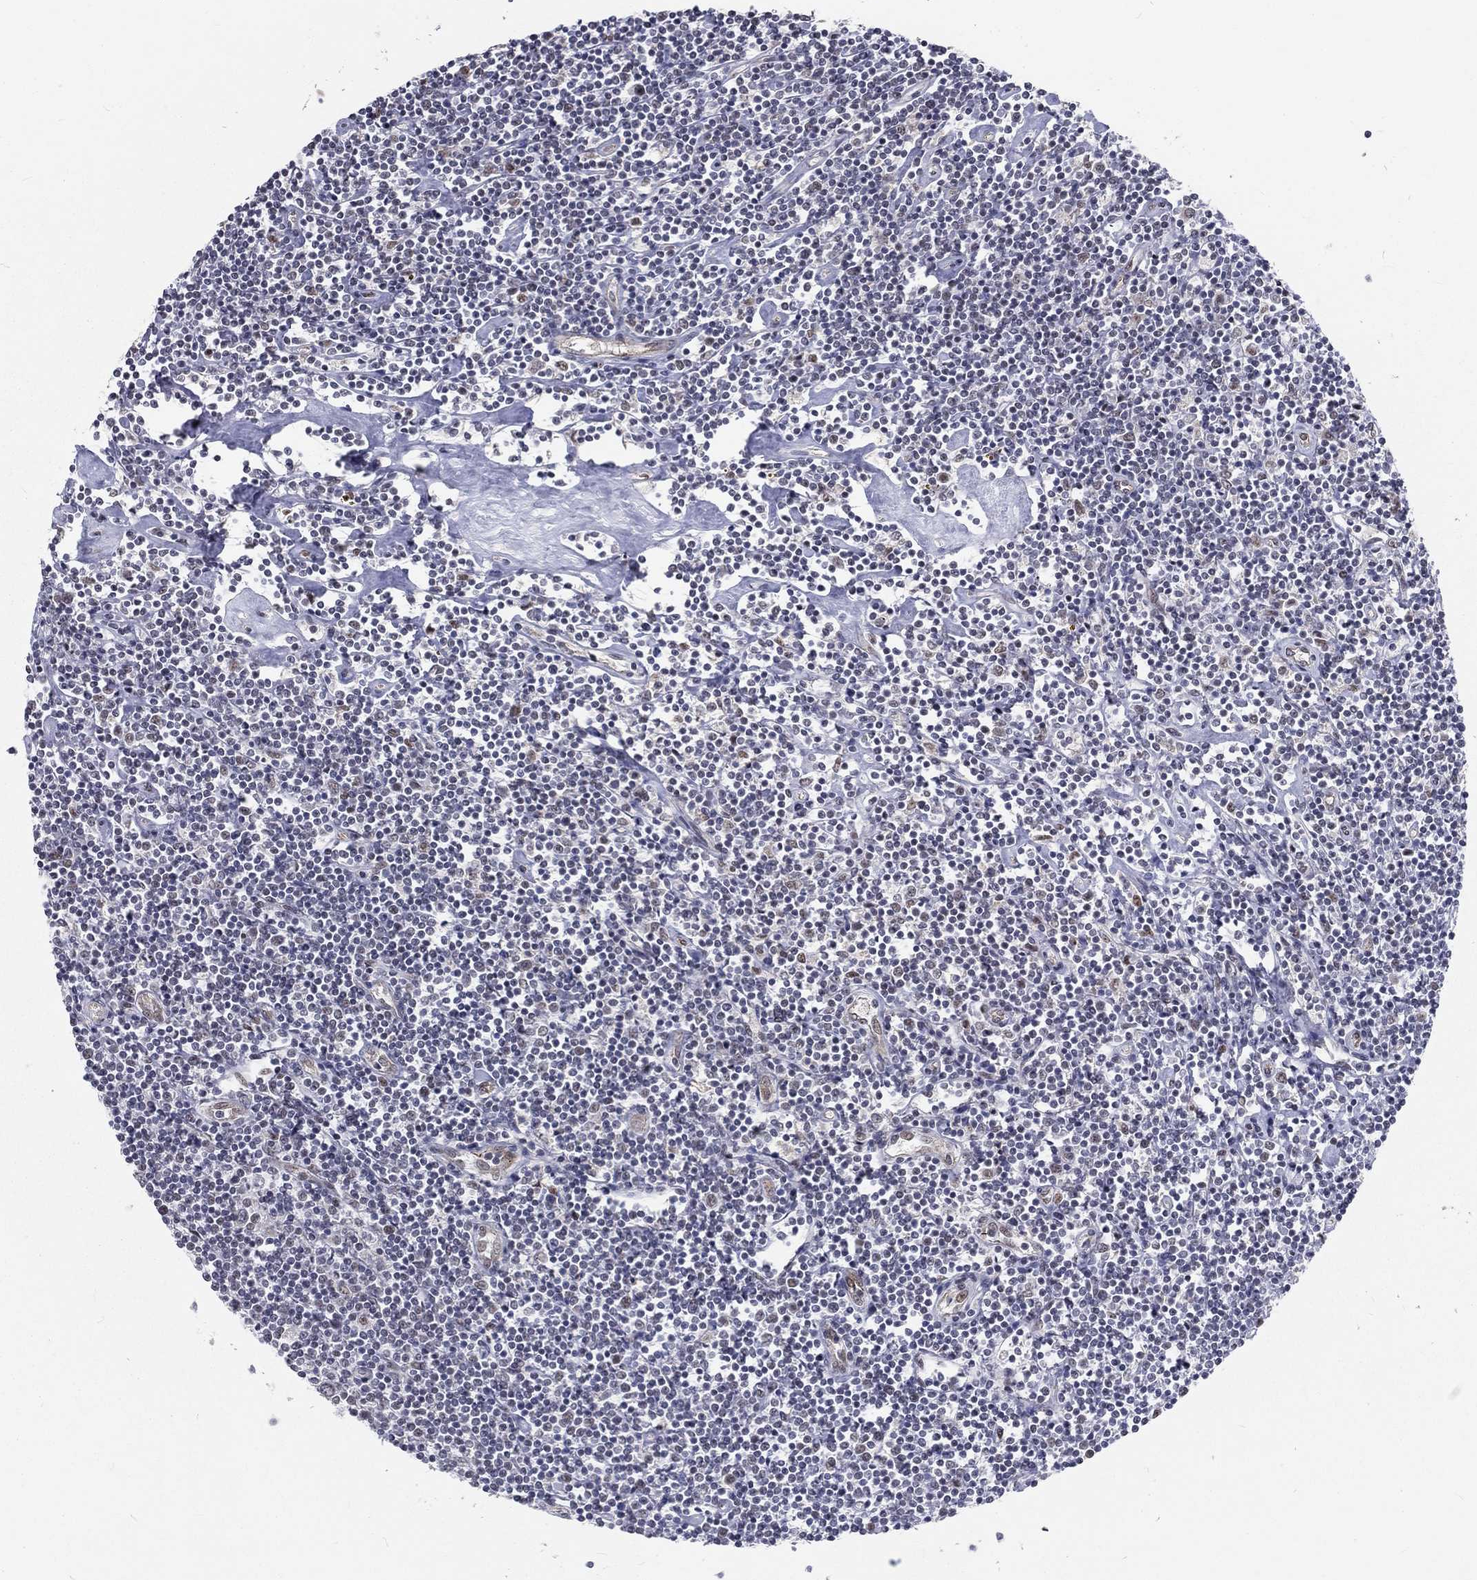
{"staining": {"intensity": "negative", "quantity": "none", "location": "none"}, "tissue": "lymphoma", "cell_type": "Tumor cells", "image_type": "cancer", "snomed": [{"axis": "morphology", "description": "Hodgkin's disease, NOS"}, {"axis": "topography", "description": "Lymph node"}], "caption": "Hodgkin's disease stained for a protein using immunohistochemistry (IHC) reveals no staining tumor cells.", "gene": "ZBED1", "patient": {"sex": "male", "age": 40}}